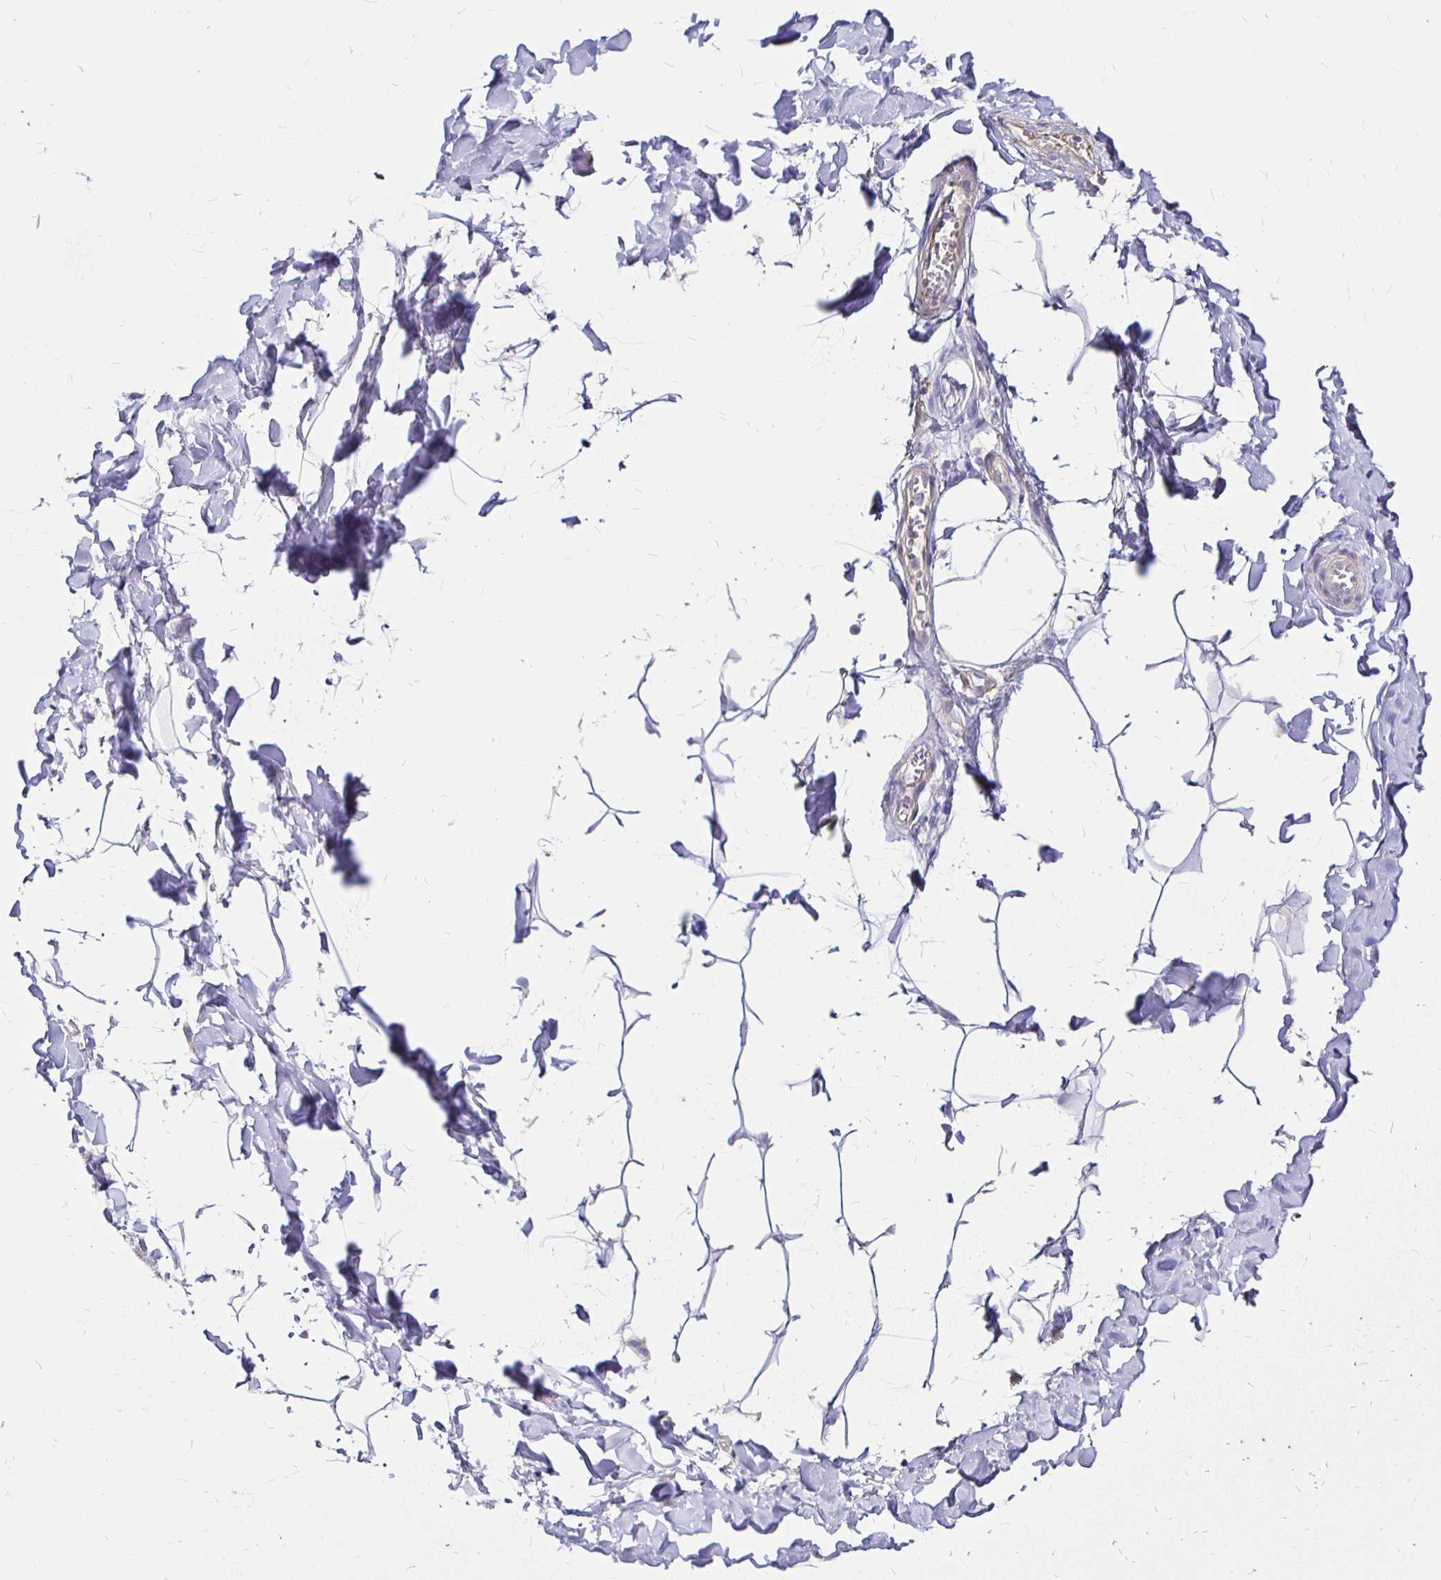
{"staining": {"intensity": "weak", "quantity": "25%-75%", "location": "cytoplasmic/membranous"}, "tissue": "adipose tissue", "cell_type": "Adipocytes", "image_type": "normal", "snomed": [{"axis": "morphology", "description": "Normal tissue, NOS"}, {"axis": "topography", "description": "Soft tissue"}, {"axis": "topography", "description": "Adipose tissue"}, {"axis": "topography", "description": "Vascular tissue"}, {"axis": "topography", "description": "Peripheral nerve tissue"}], "caption": "Normal adipose tissue exhibits weak cytoplasmic/membranous staining in approximately 25%-75% of adipocytes.", "gene": "PALM2AKAP2", "patient": {"sex": "male", "age": 29}}